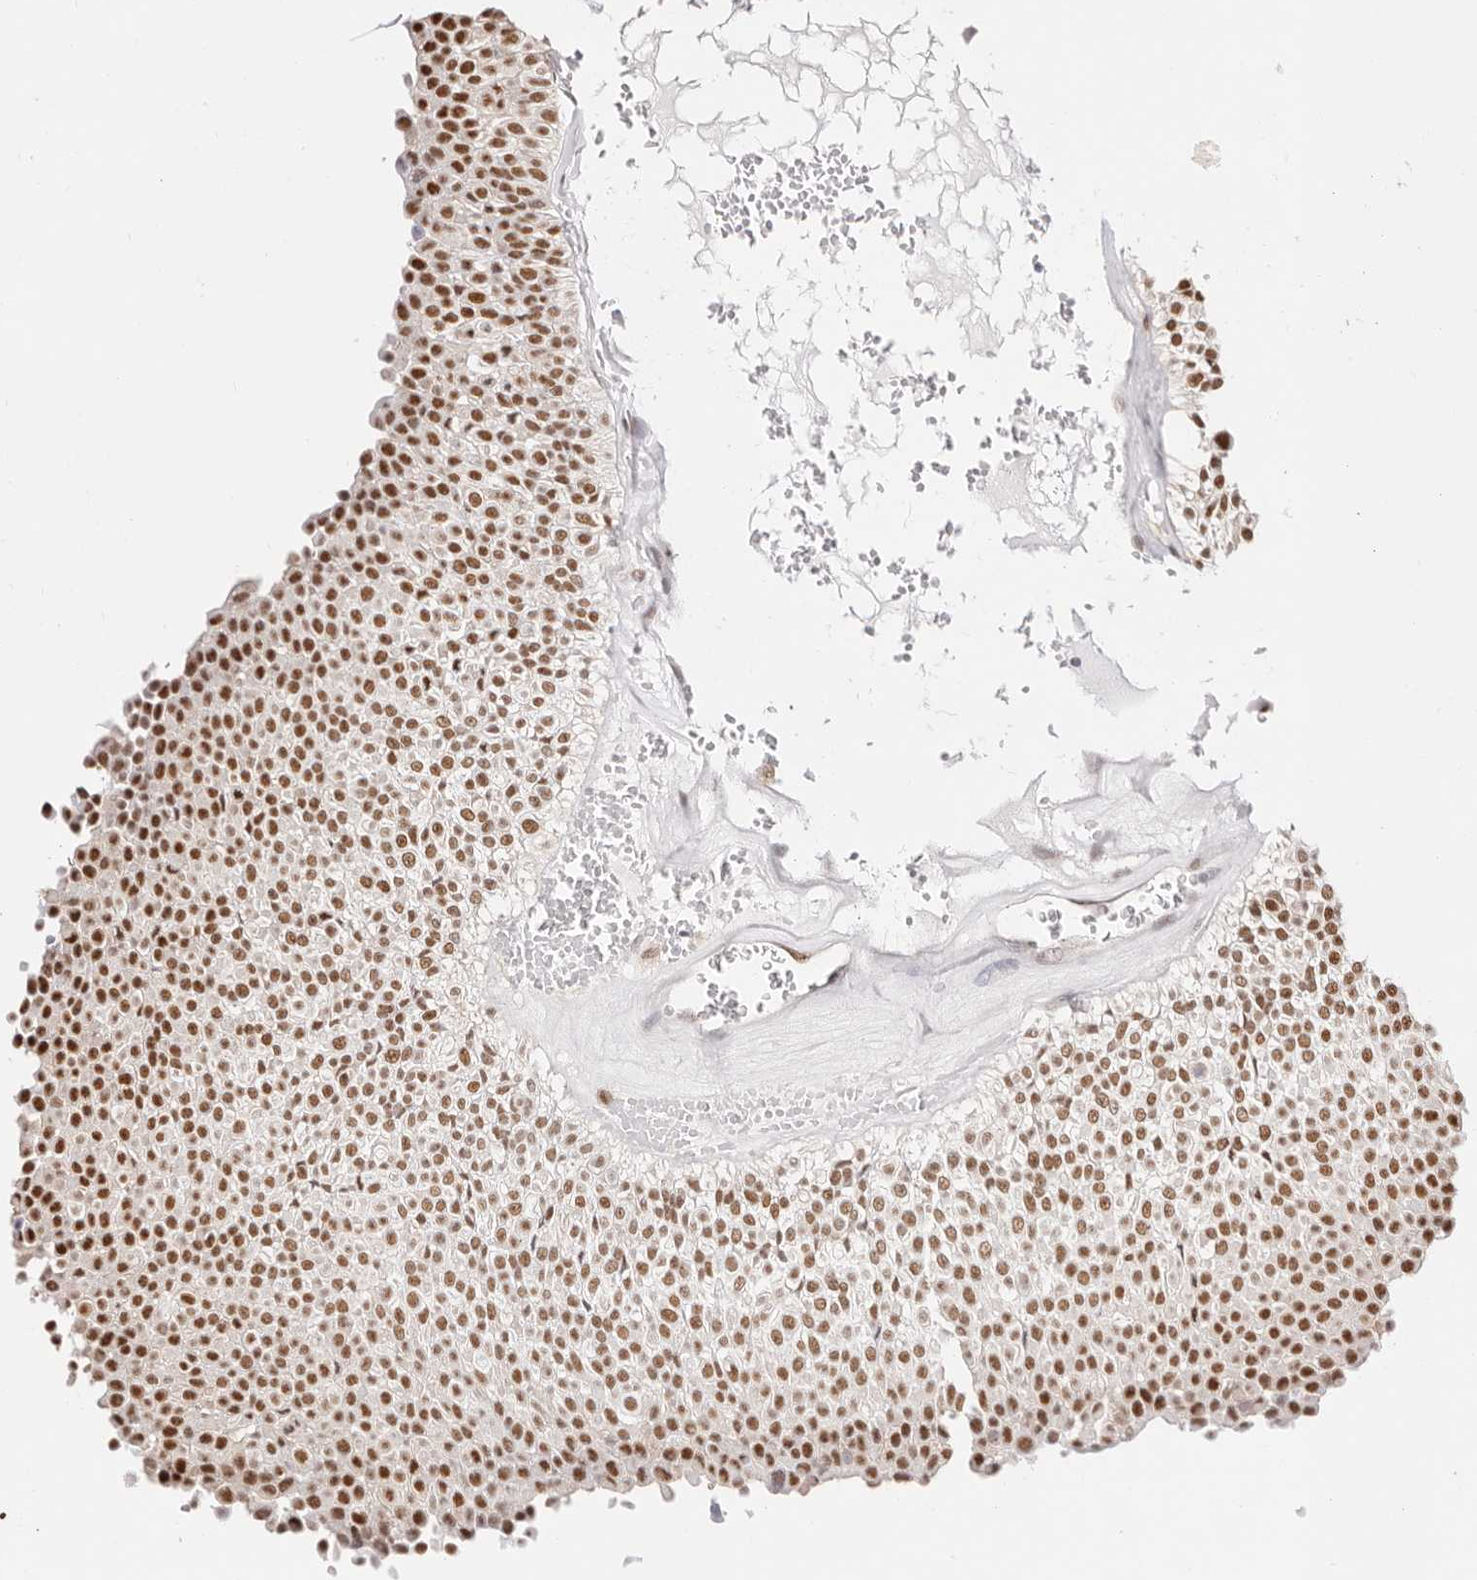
{"staining": {"intensity": "moderate", "quantity": ">75%", "location": "nuclear"}, "tissue": "urothelial cancer", "cell_type": "Tumor cells", "image_type": "cancer", "snomed": [{"axis": "morphology", "description": "Urothelial carcinoma, Low grade"}, {"axis": "topography", "description": "Urinary bladder"}], "caption": "A high-resolution image shows immunohistochemistry (IHC) staining of urothelial cancer, which shows moderate nuclear staining in approximately >75% of tumor cells. (IHC, brightfield microscopy, high magnification).", "gene": "TKT", "patient": {"sex": "male", "age": 78}}